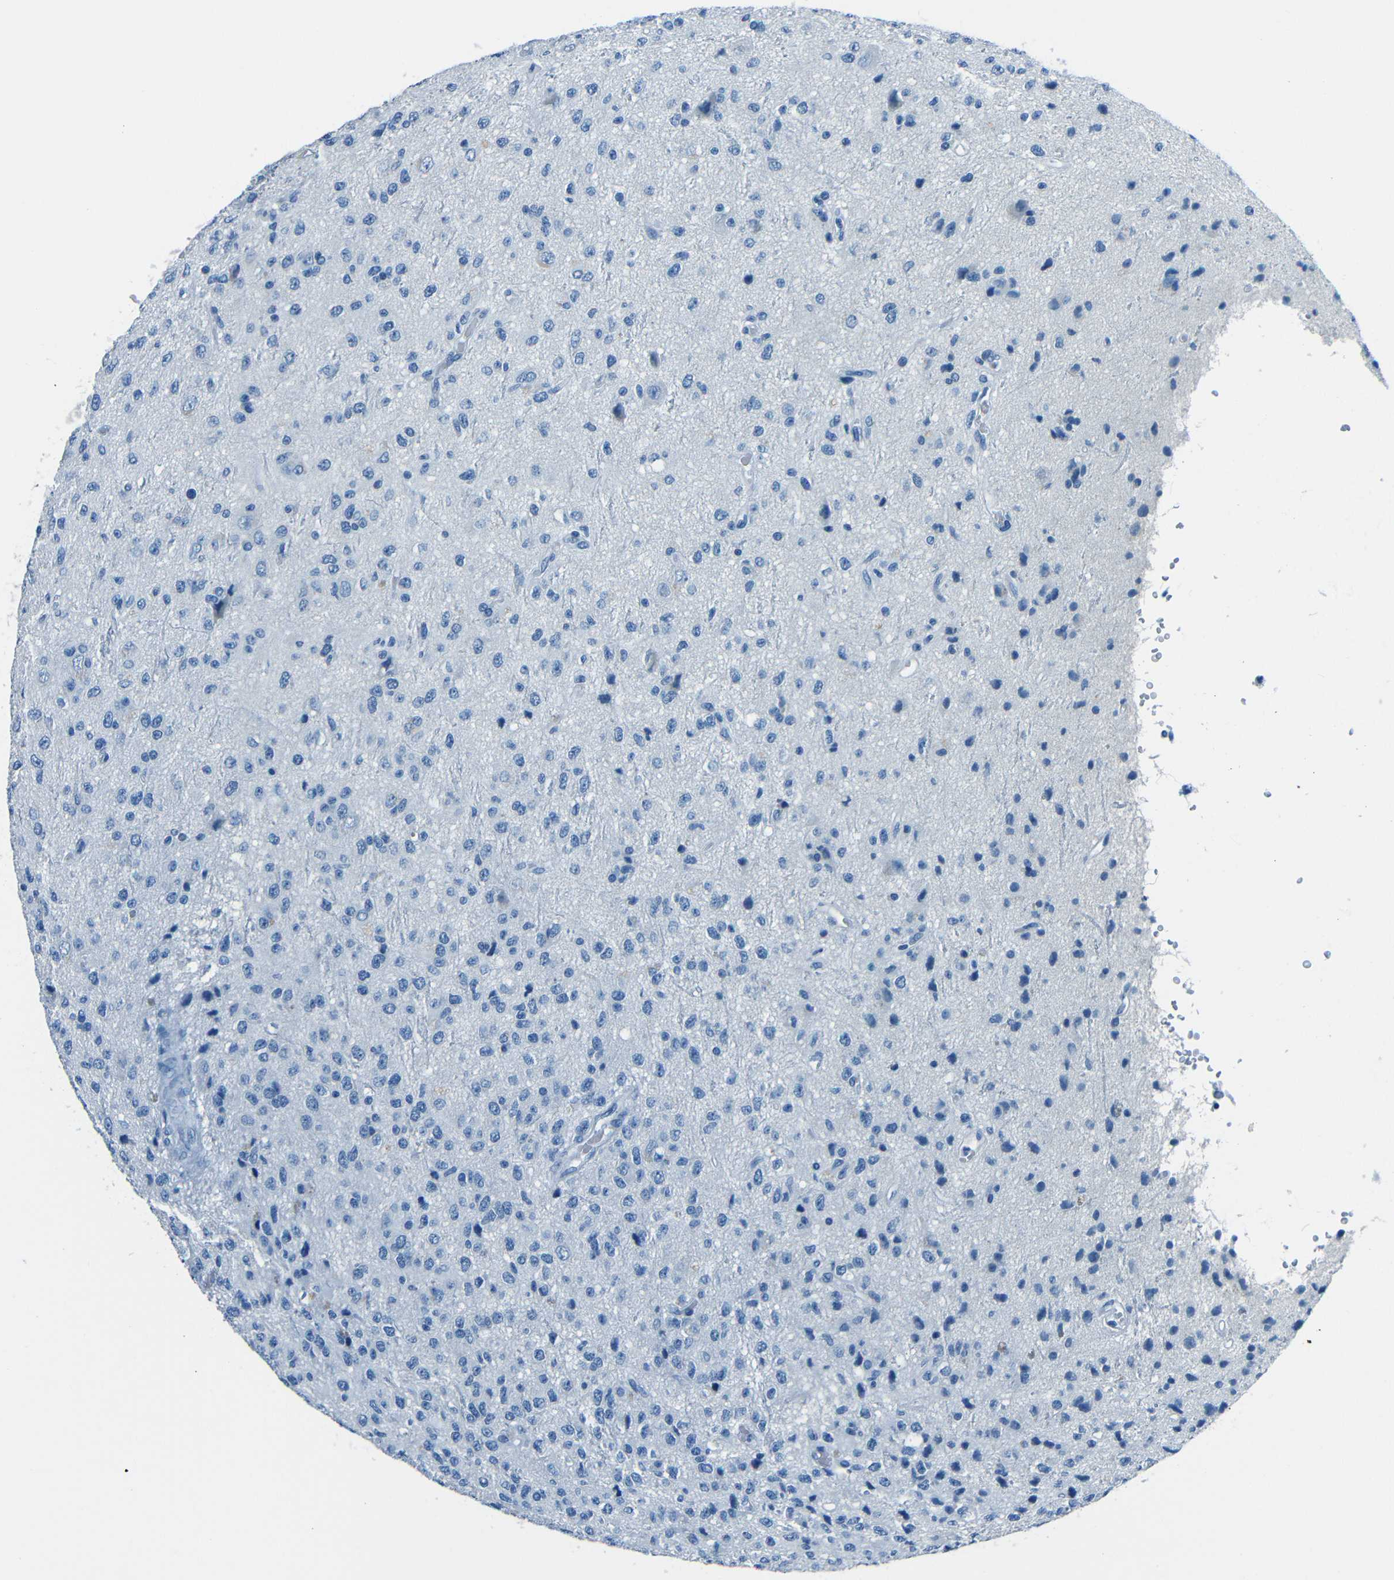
{"staining": {"intensity": "negative", "quantity": "none", "location": "none"}, "tissue": "glioma", "cell_type": "Tumor cells", "image_type": "cancer", "snomed": [{"axis": "morphology", "description": "Glioma, malignant, High grade"}, {"axis": "topography", "description": "pancreas cauda"}], "caption": "This is an immunohistochemistry micrograph of malignant glioma (high-grade). There is no expression in tumor cells.", "gene": "FBN2", "patient": {"sex": "male", "age": 60}}